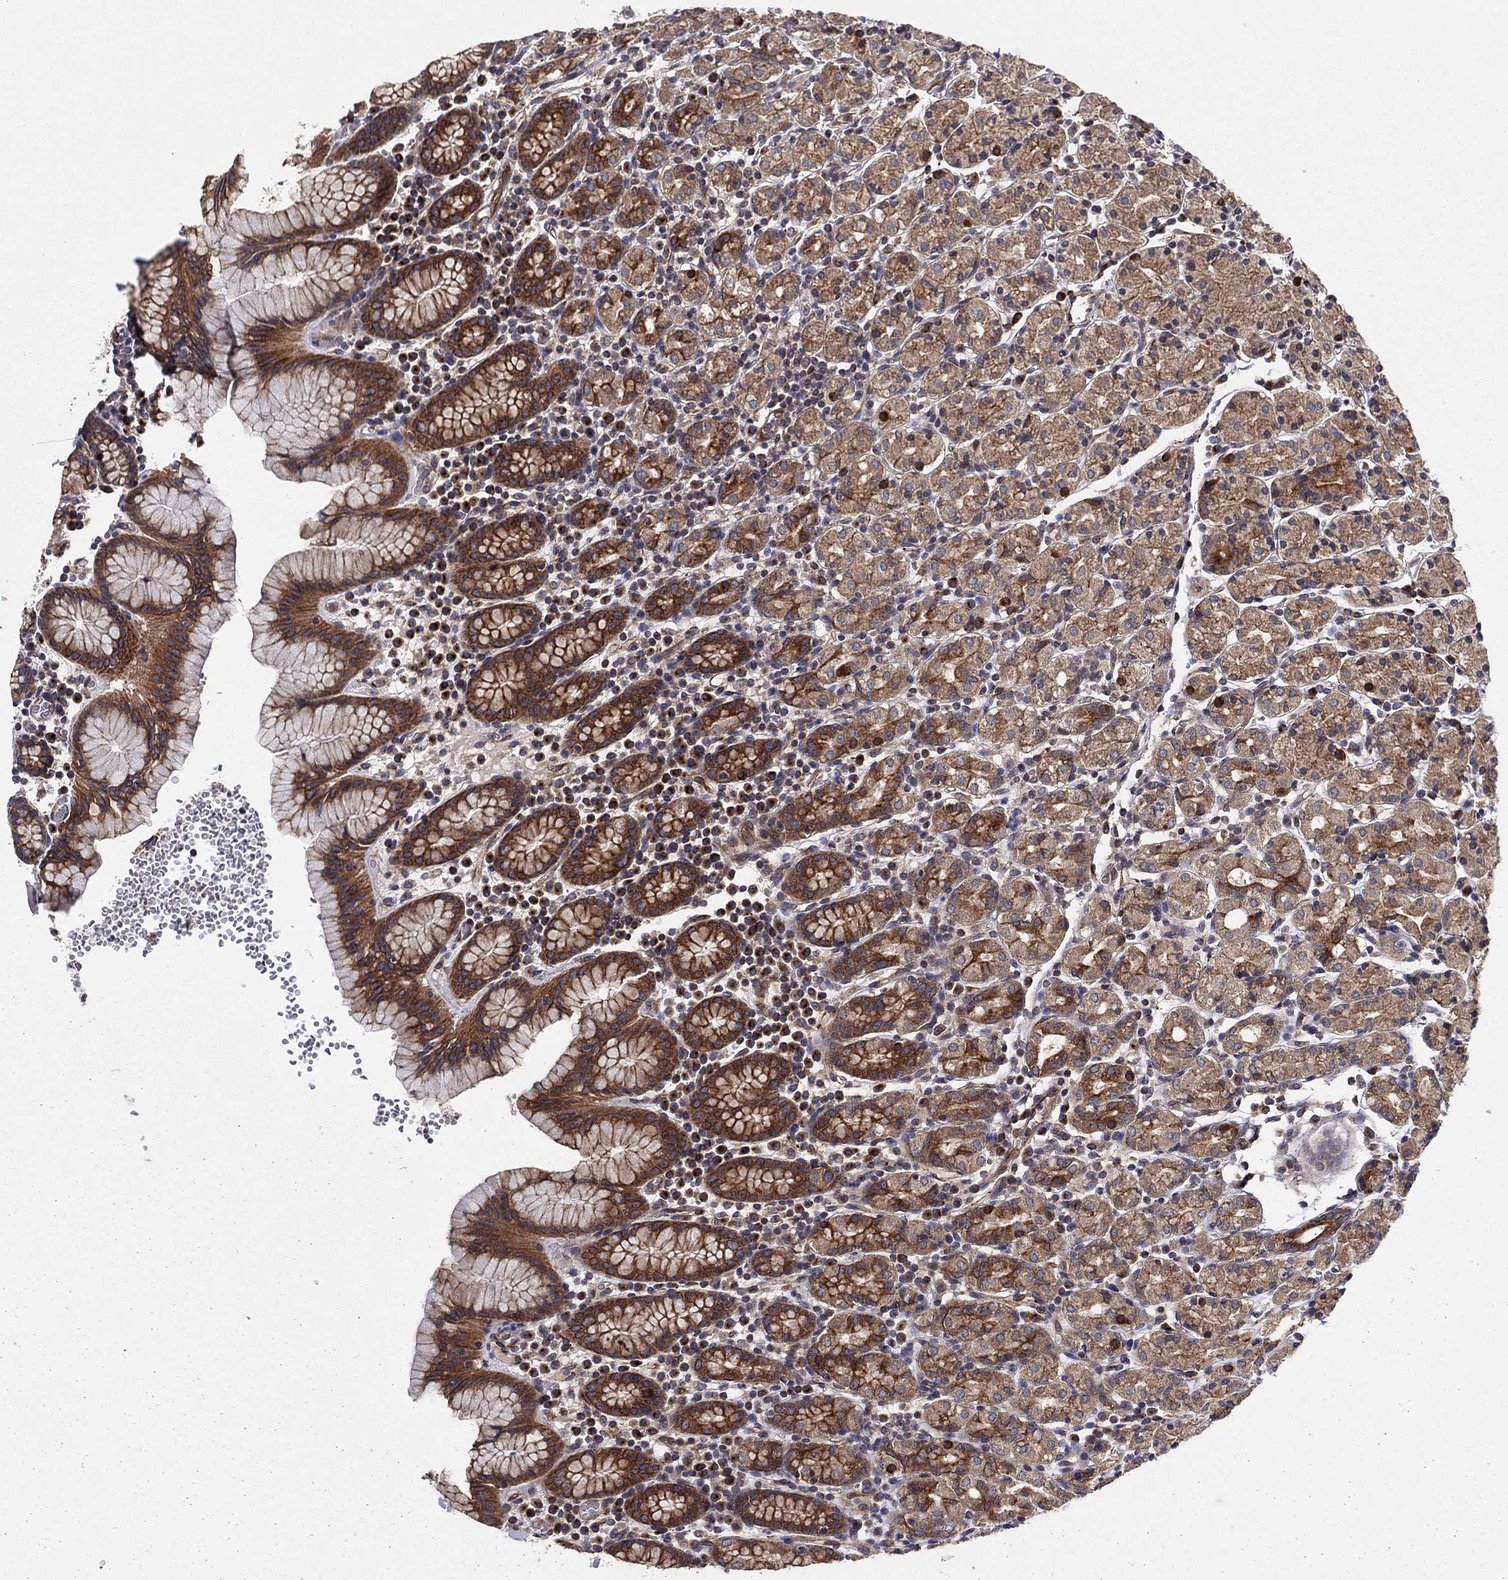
{"staining": {"intensity": "strong", "quantity": ">75%", "location": "cytoplasmic/membranous"}, "tissue": "stomach", "cell_type": "Glandular cells", "image_type": "normal", "snomed": [{"axis": "morphology", "description": "Normal tissue, NOS"}, {"axis": "topography", "description": "Stomach, upper"}, {"axis": "topography", "description": "Stomach"}], "caption": "Protein expression analysis of unremarkable stomach shows strong cytoplasmic/membranous expression in about >75% of glandular cells.", "gene": "BMERB1", "patient": {"sex": "male", "age": 62}}